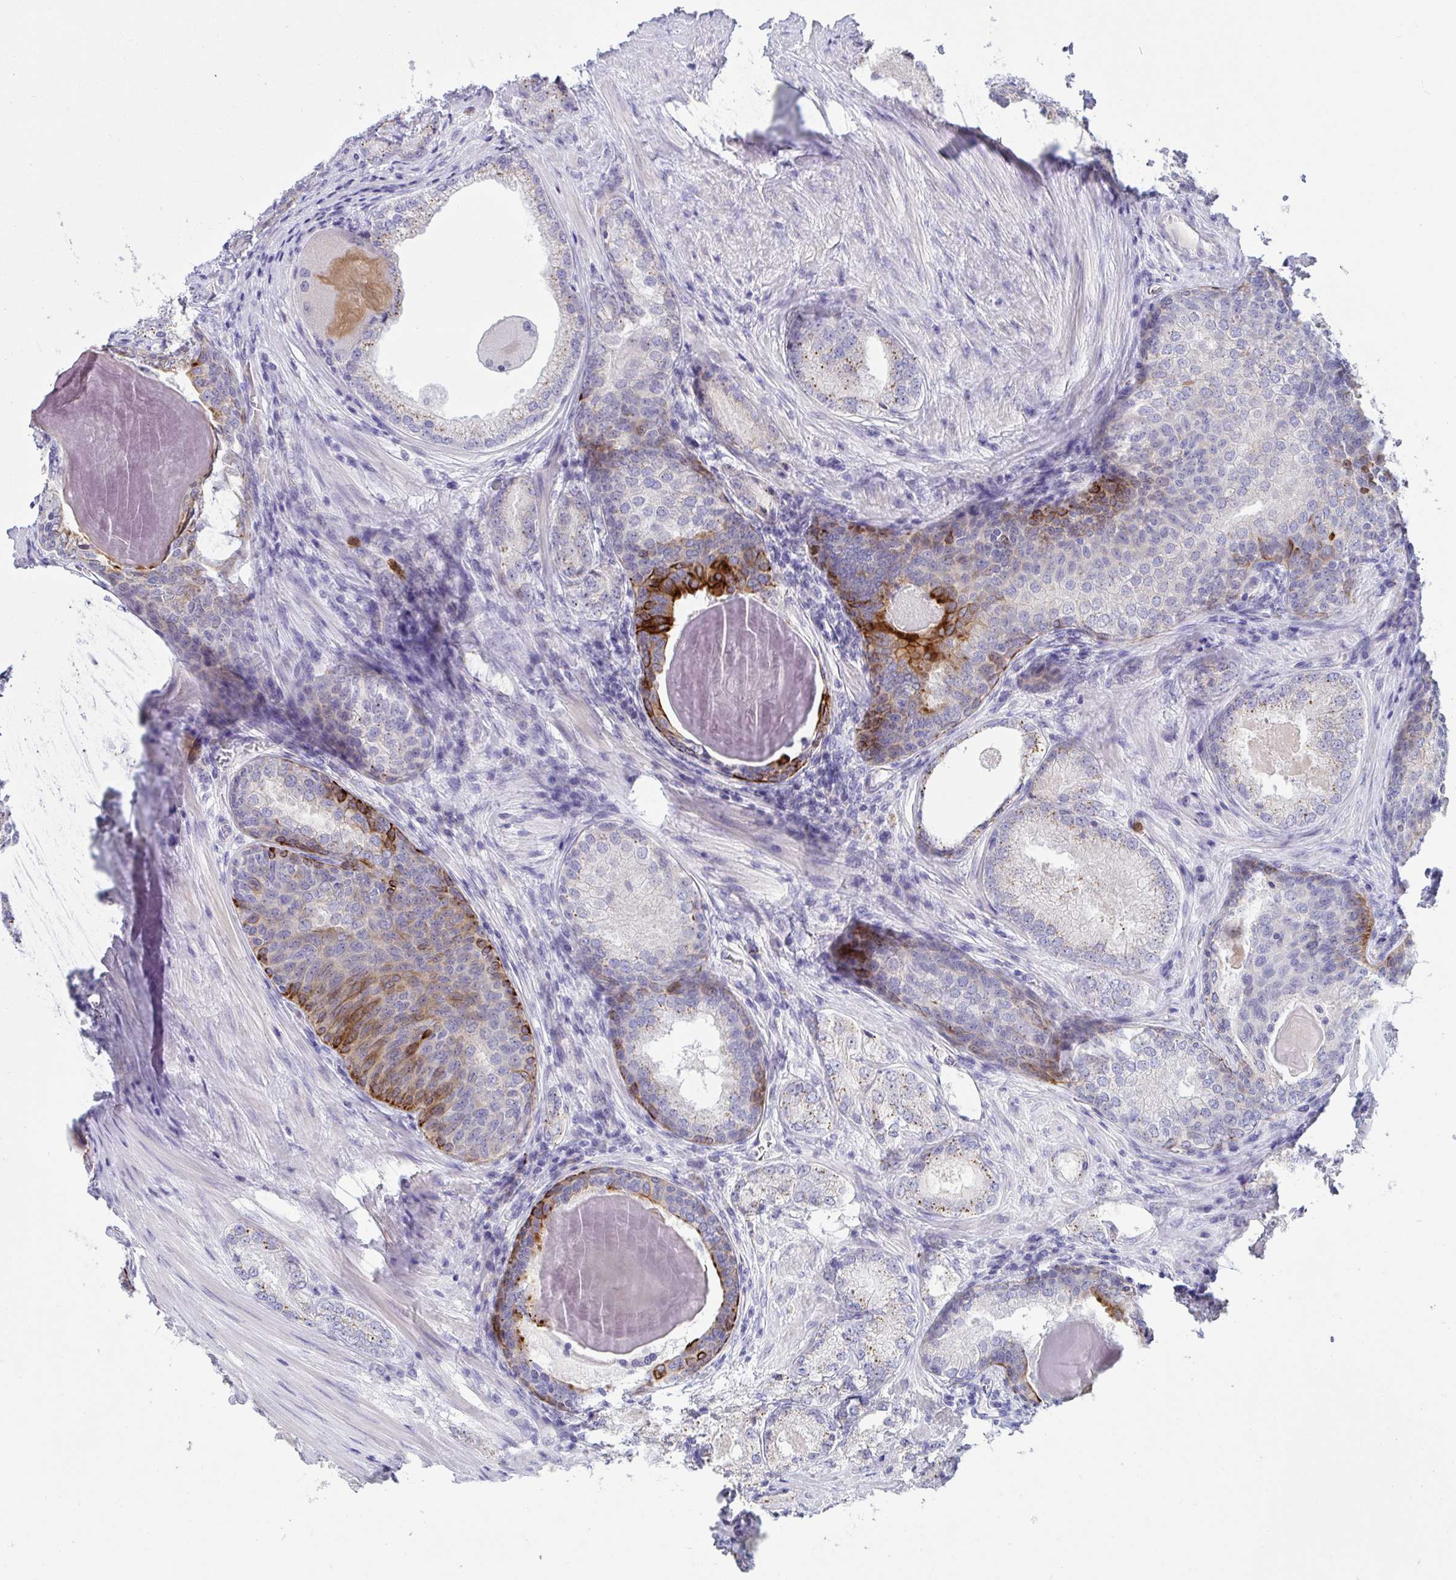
{"staining": {"intensity": "strong", "quantity": "<25%", "location": "cytoplasmic/membranous"}, "tissue": "prostate cancer", "cell_type": "Tumor cells", "image_type": "cancer", "snomed": [{"axis": "morphology", "description": "Adenocarcinoma, NOS"}, {"axis": "morphology", "description": "Adenocarcinoma, Low grade"}, {"axis": "topography", "description": "Prostate"}], "caption": "Tumor cells exhibit medium levels of strong cytoplasmic/membranous staining in about <25% of cells in prostate cancer (adenocarcinoma (low-grade)).", "gene": "TAS2R38", "patient": {"sex": "male", "age": 68}}